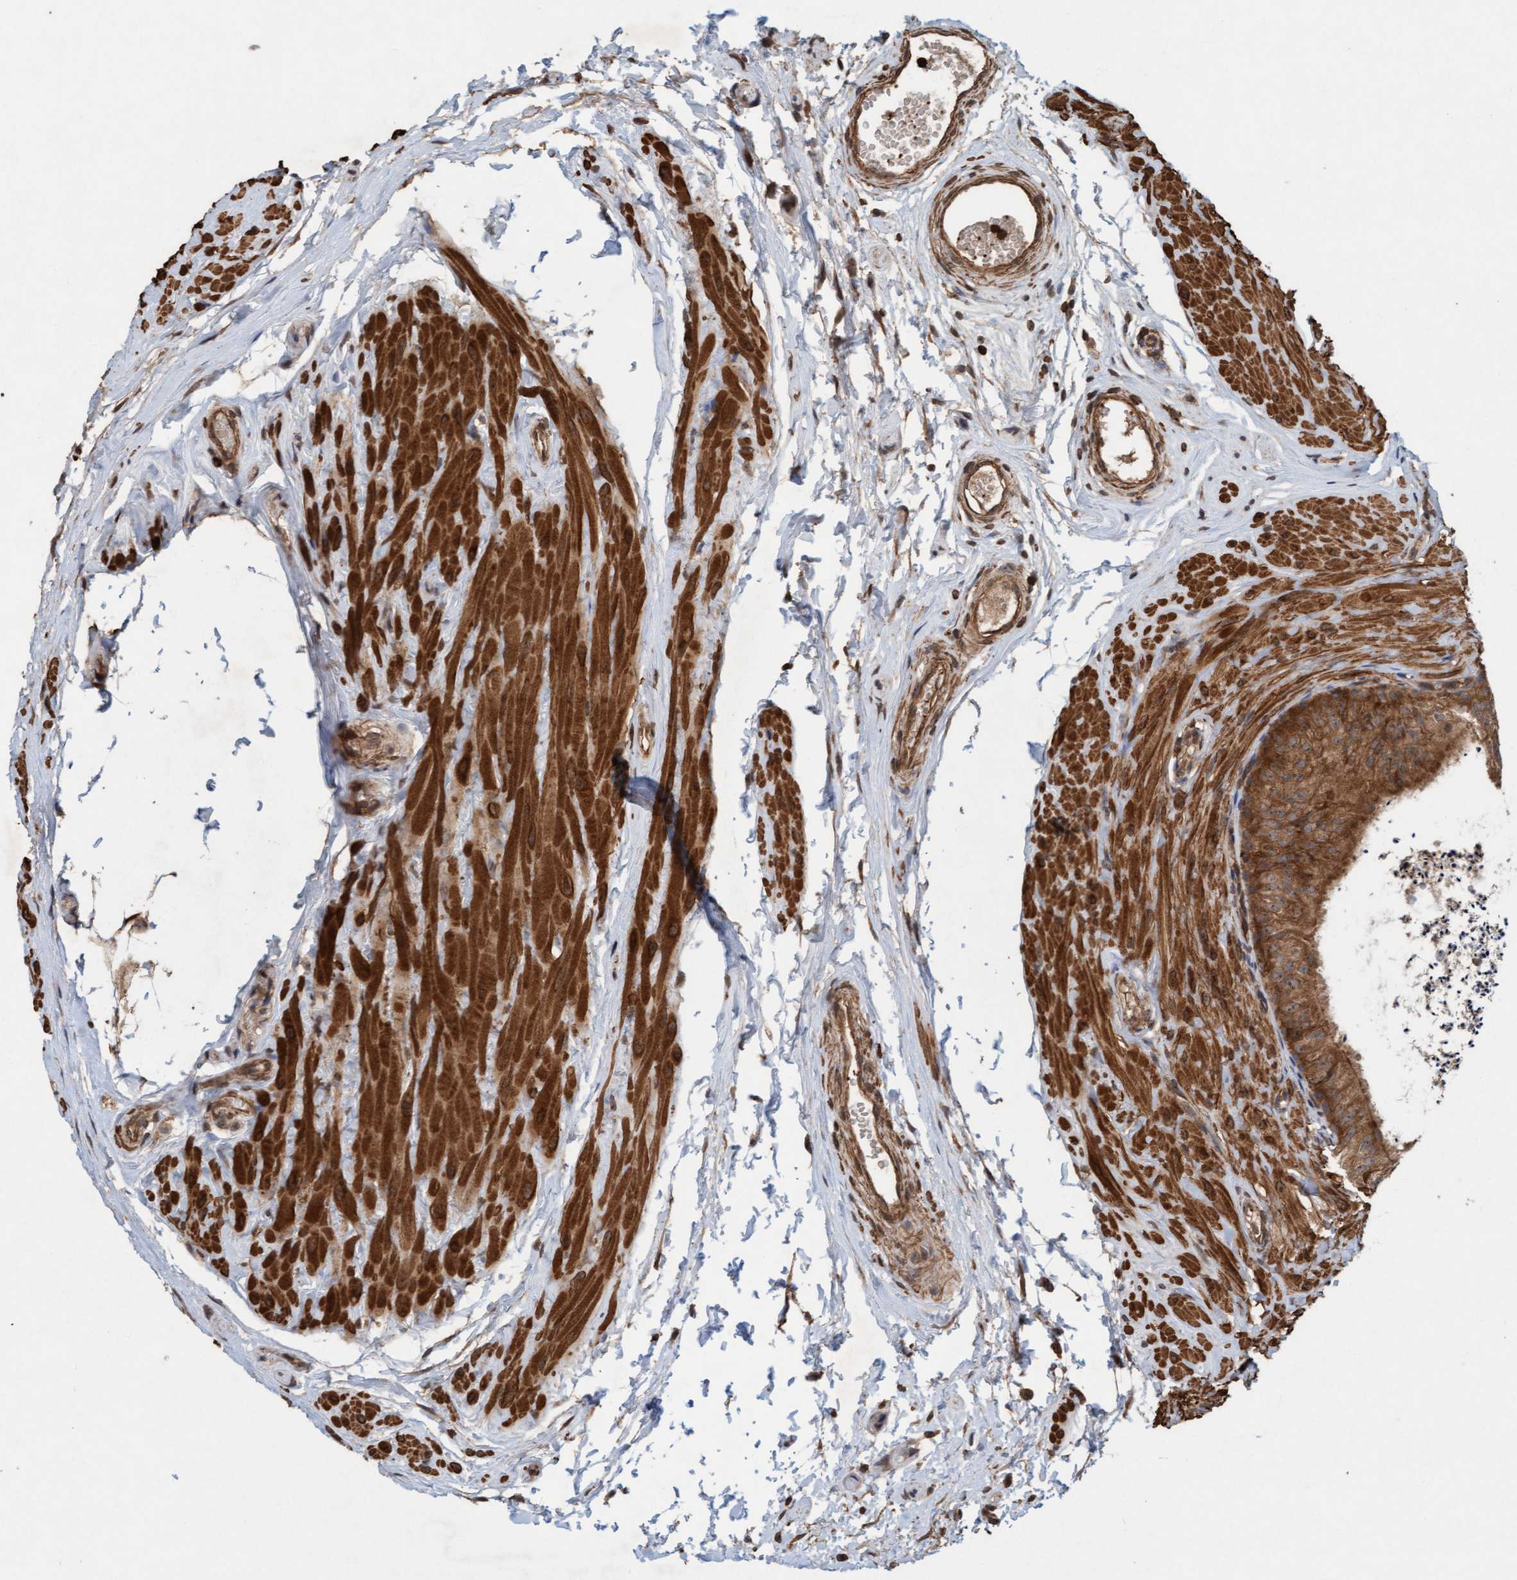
{"staining": {"intensity": "moderate", "quantity": ">75%", "location": "cytoplasmic/membranous"}, "tissue": "epididymis", "cell_type": "Glandular cells", "image_type": "normal", "snomed": [{"axis": "morphology", "description": "Normal tissue, NOS"}, {"axis": "topography", "description": "Epididymis"}], "caption": "Epididymis stained with a brown dye reveals moderate cytoplasmic/membranous positive staining in approximately >75% of glandular cells.", "gene": "FXR2", "patient": {"sex": "male", "age": 56}}